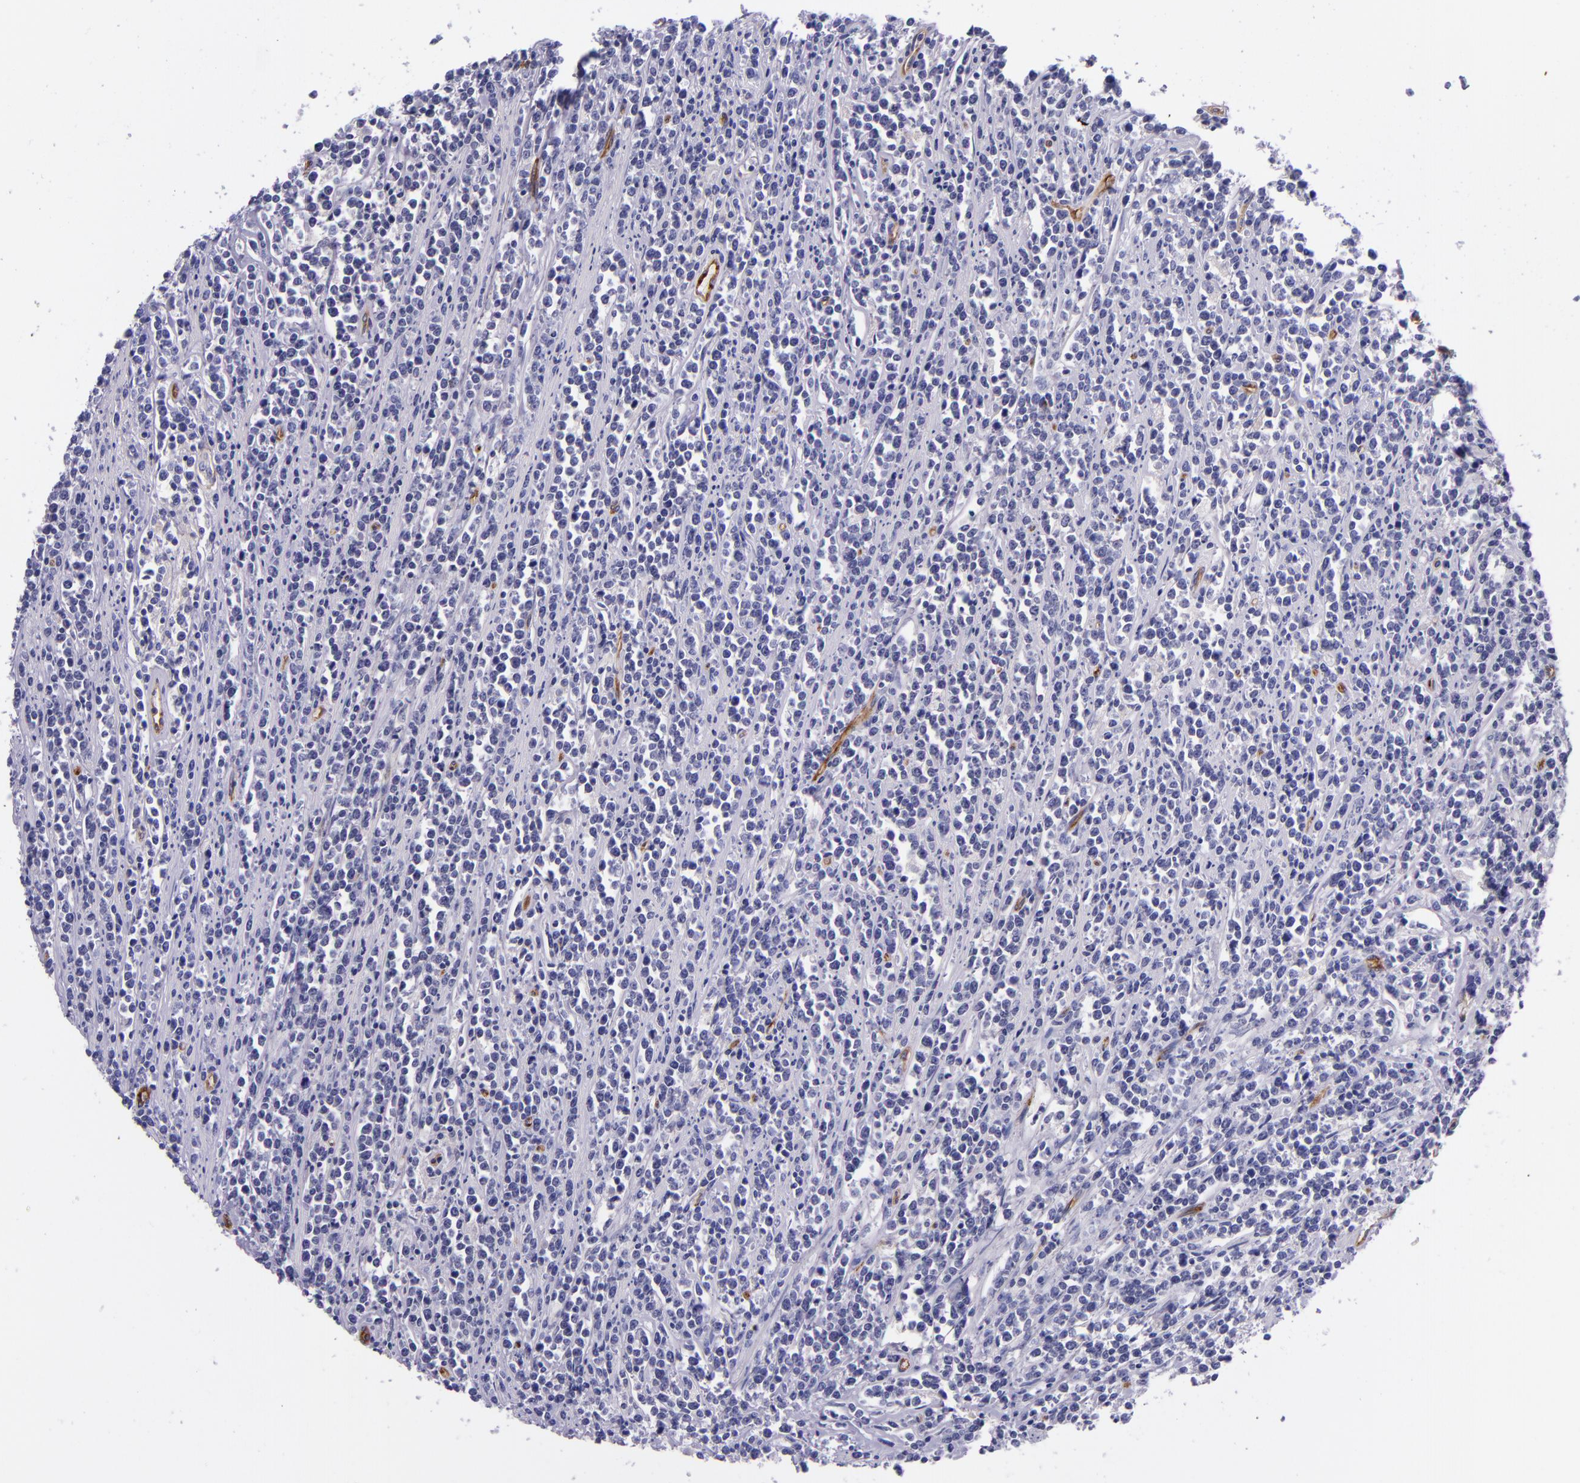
{"staining": {"intensity": "negative", "quantity": "none", "location": "none"}, "tissue": "lymphoma", "cell_type": "Tumor cells", "image_type": "cancer", "snomed": [{"axis": "morphology", "description": "Malignant lymphoma, non-Hodgkin's type, High grade"}, {"axis": "topography", "description": "Small intestine"}, {"axis": "topography", "description": "Colon"}], "caption": "The histopathology image reveals no staining of tumor cells in lymphoma.", "gene": "NOS3", "patient": {"sex": "male", "age": 8}}